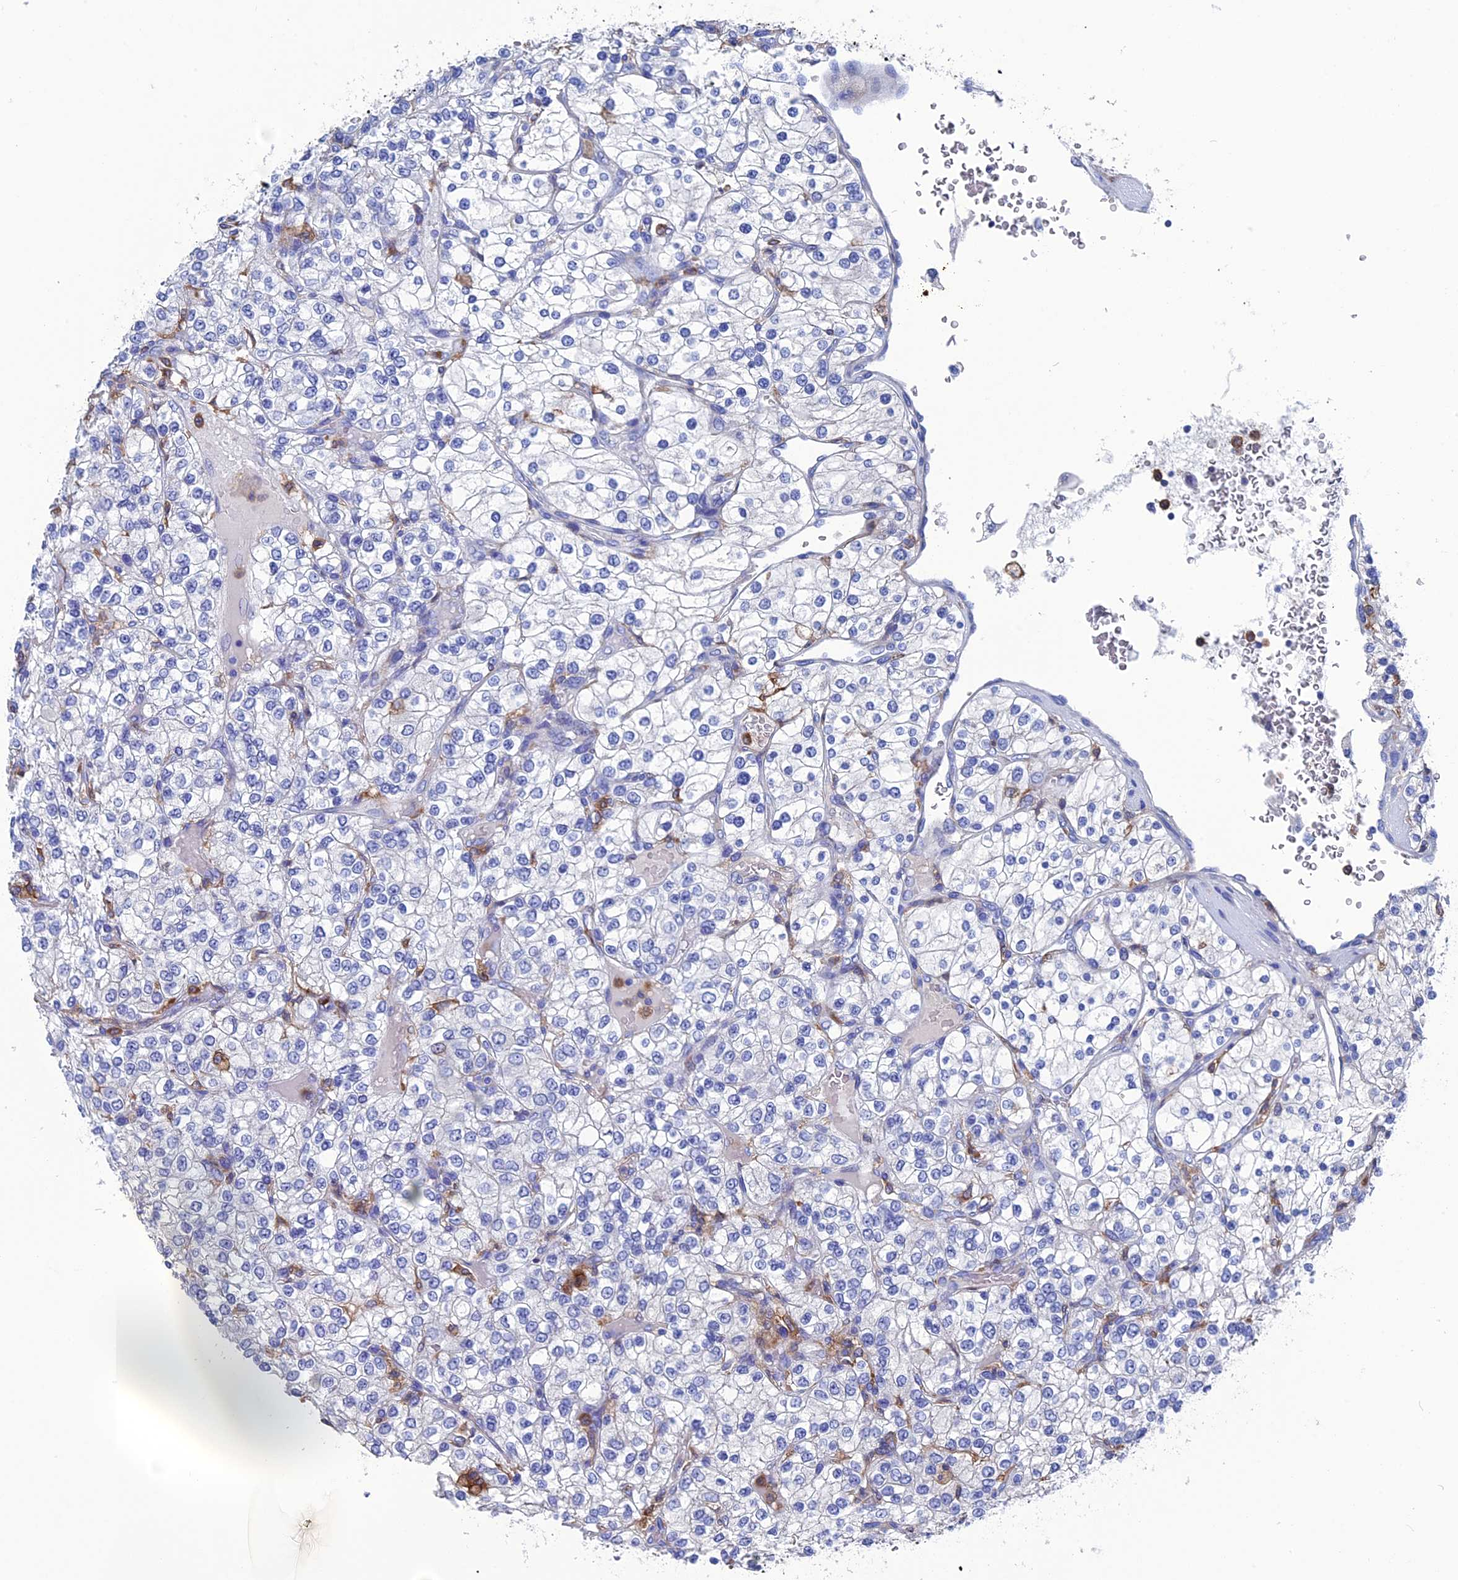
{"staining": {"intensity": "negative", "quantity": "none", "location": "none"}, "tissue": "renal cancer", "cell_type": "Tumor cells", "image_type": "cancer", "snomed": [{"axis": "morphology", "description": "Adenocarcinoma, NOS"}, {"axis": "topography", "description": "Kidney"}], "caption": "The histopathology image exhibits no staining of tumor cells in adenocarcinoma (renal). Nuclei are stained in blue.", "gene": "TYROBP", "patient": {"sex": "male", "age": 80}}